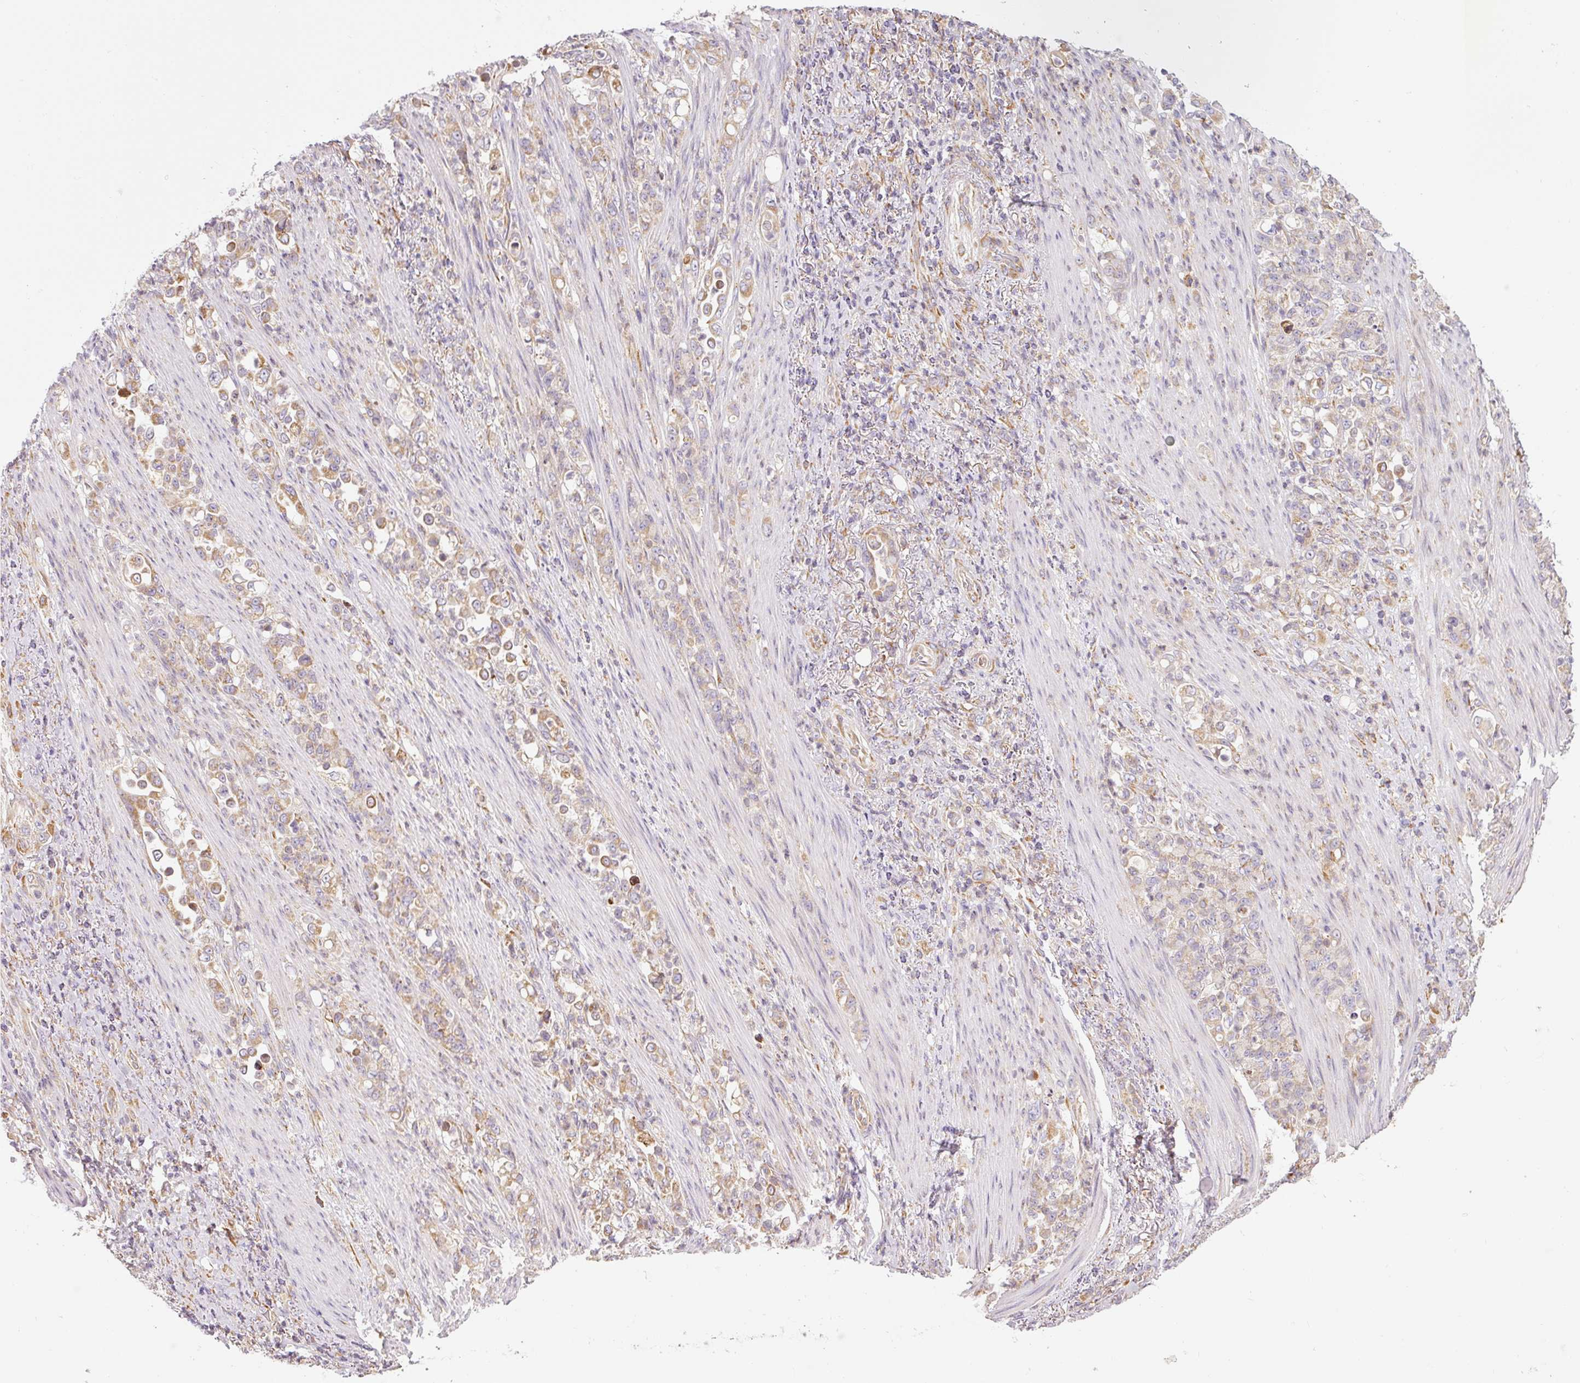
{"staining": {"intensity": "moderate", "quantity": ">75%", "location": "cytoplasmic/membranous"}, "tissue": "stomach cancer", "cell_type": "Tumor cells", "image_type": "cancer", "snomed": [{"axis": "morphology", "description": "Normal tissue, NOS"}, {"axis": "morphology", "description": "Adenocarcinoma, NOS"}, {"axis": "topography", "description": "Stomach"}], "caption": "About >75% of tumor cells in stomach cancer (adenocarcinoma) display moderate cytoplasmic/membranous protein positivity as visualized by brown immunohistochemical staining.", "gene": "MORN4", "patient": {"sex": "female", "age": 79}}